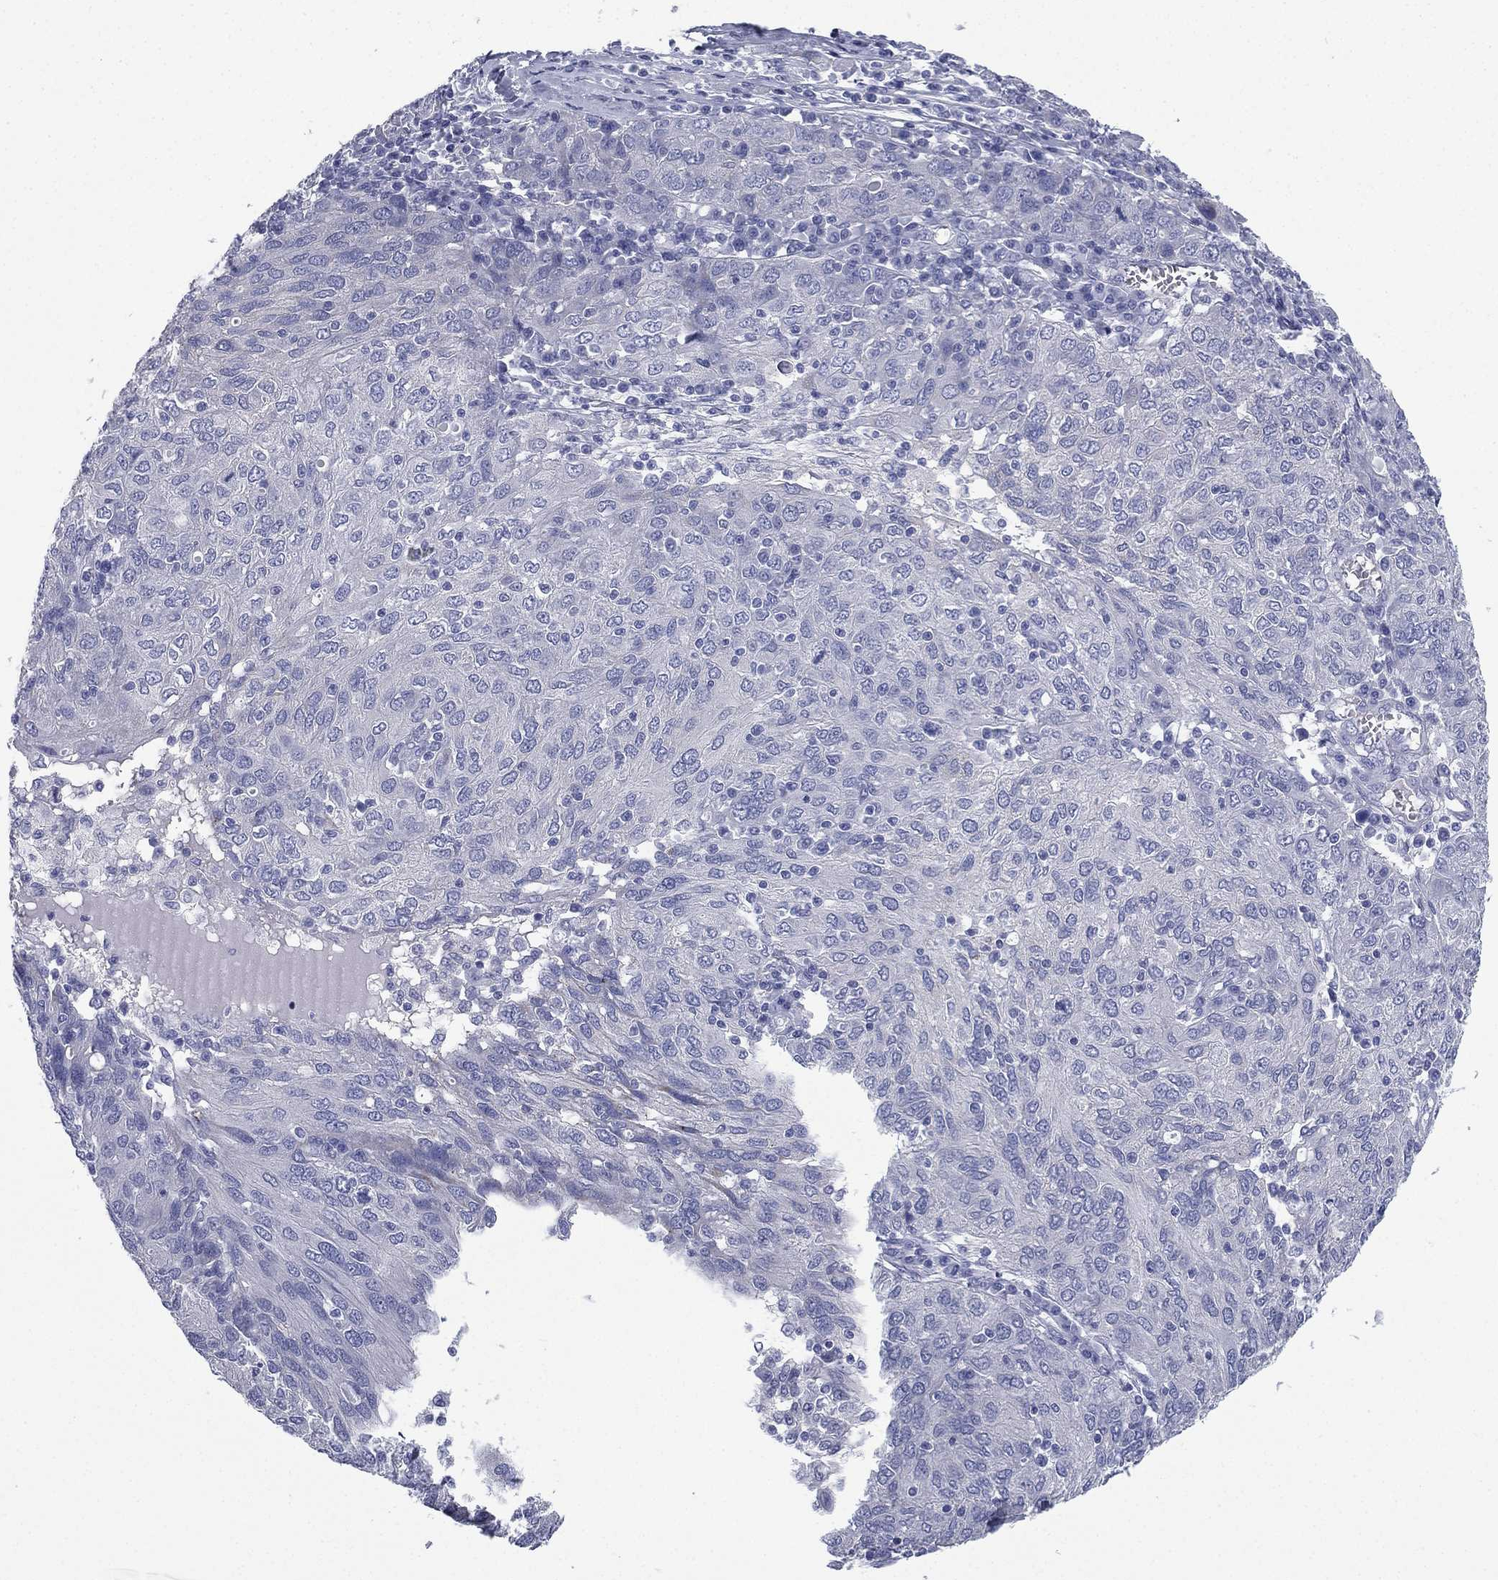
{"staining": {"intensity": "negative", "quantity": "none", "location": "none"}, "tissue": "ovarian cancer", "cell_type": "Tumor cells", "image_type": "cancer", "snomed": [{"axis": "morphology", "description": "Carcinoma, endometroid"}, {"axis": "topography", "description": "Ovary"}], "caption": "There is no significant staining in tumor cells of endometroid carcinoma (ovarian).", "gene": "FCER2", "patient": {"sex": "female", "age": 50}}